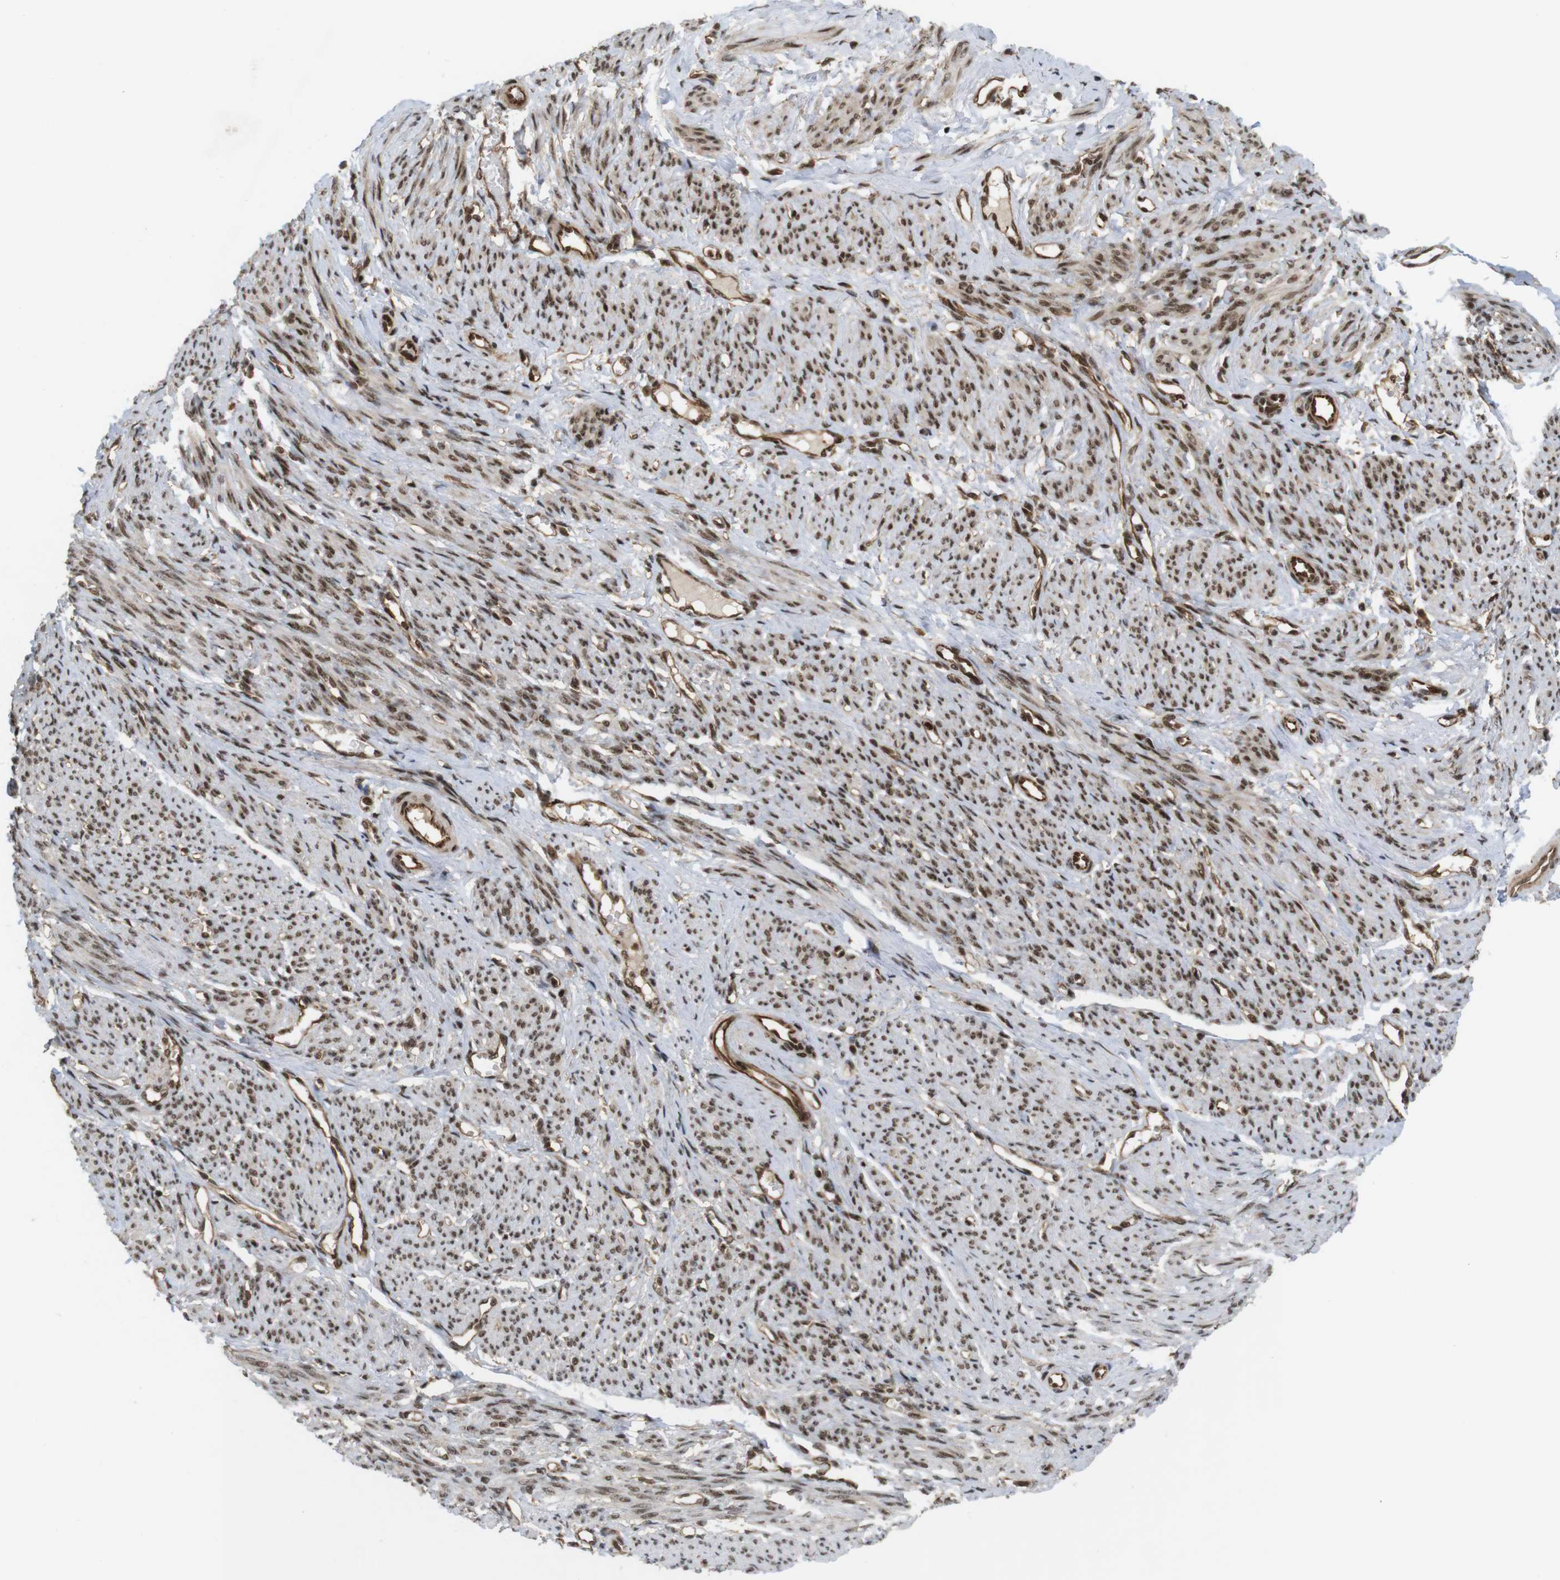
{"staining": {"intensity": "moderate", "quantity": ">75%", "location": "nuclear"}, "tissue": "smooth muscle", "cell_type": "Smooth muscle cells", "image_type": "normal", "snomed": [{"axis": "morphology", "description": "Normal tissue, NOS"}, {"axis": "topography", "description": "Smooth muscle"}], "caption": "The micrograph reveals immunohistochemical staining of normal smooth muscle. There is moderate nuclear staining is identified in approximately >75% of smooth muscle cells. (DAB IHC, brown staining for protein, blue staining for nuclei).", "gene": "SP2", "patient": {"sex": "female", "age": 65}}